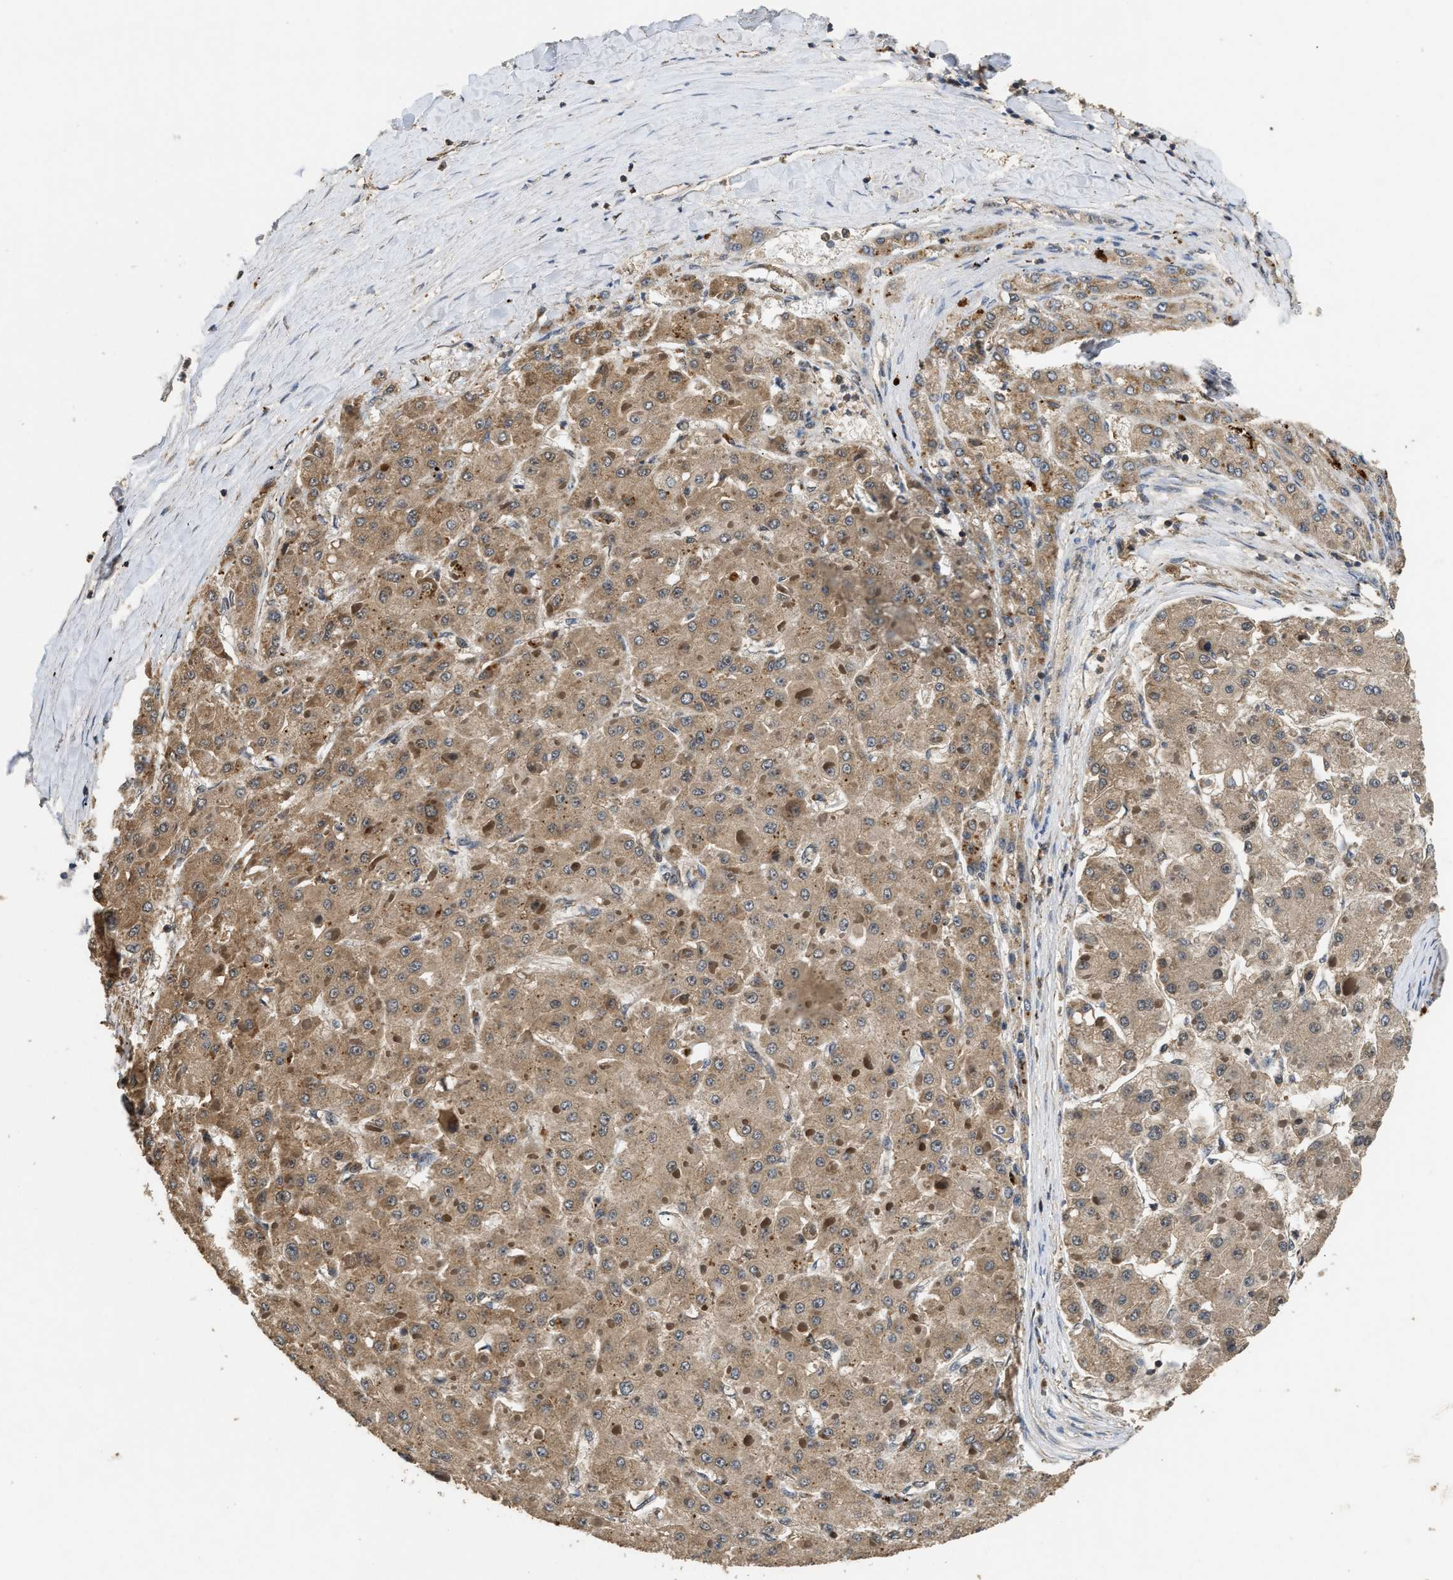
{"staining": {"intensity": "moderate", "quantity": ">75%", "location": "cytoplasmic/membranous"}, "tissue": "liver cancer", "cell_type": "Tumor cells", "image_type": "cancer", "snomed": [{"axis": "morphology", "description": "Carcinoma, Hepatocellular, NOS"}, {"axis": "topography", "description": "Liver"}], "caption": "Moderate cytoplasmic/membranous expression for a protein is seen in about >75% of tumor cells of liver cancer using IHC.", "gene": "DNAJC2", "patient": {"sex": "female", "age": 73}}